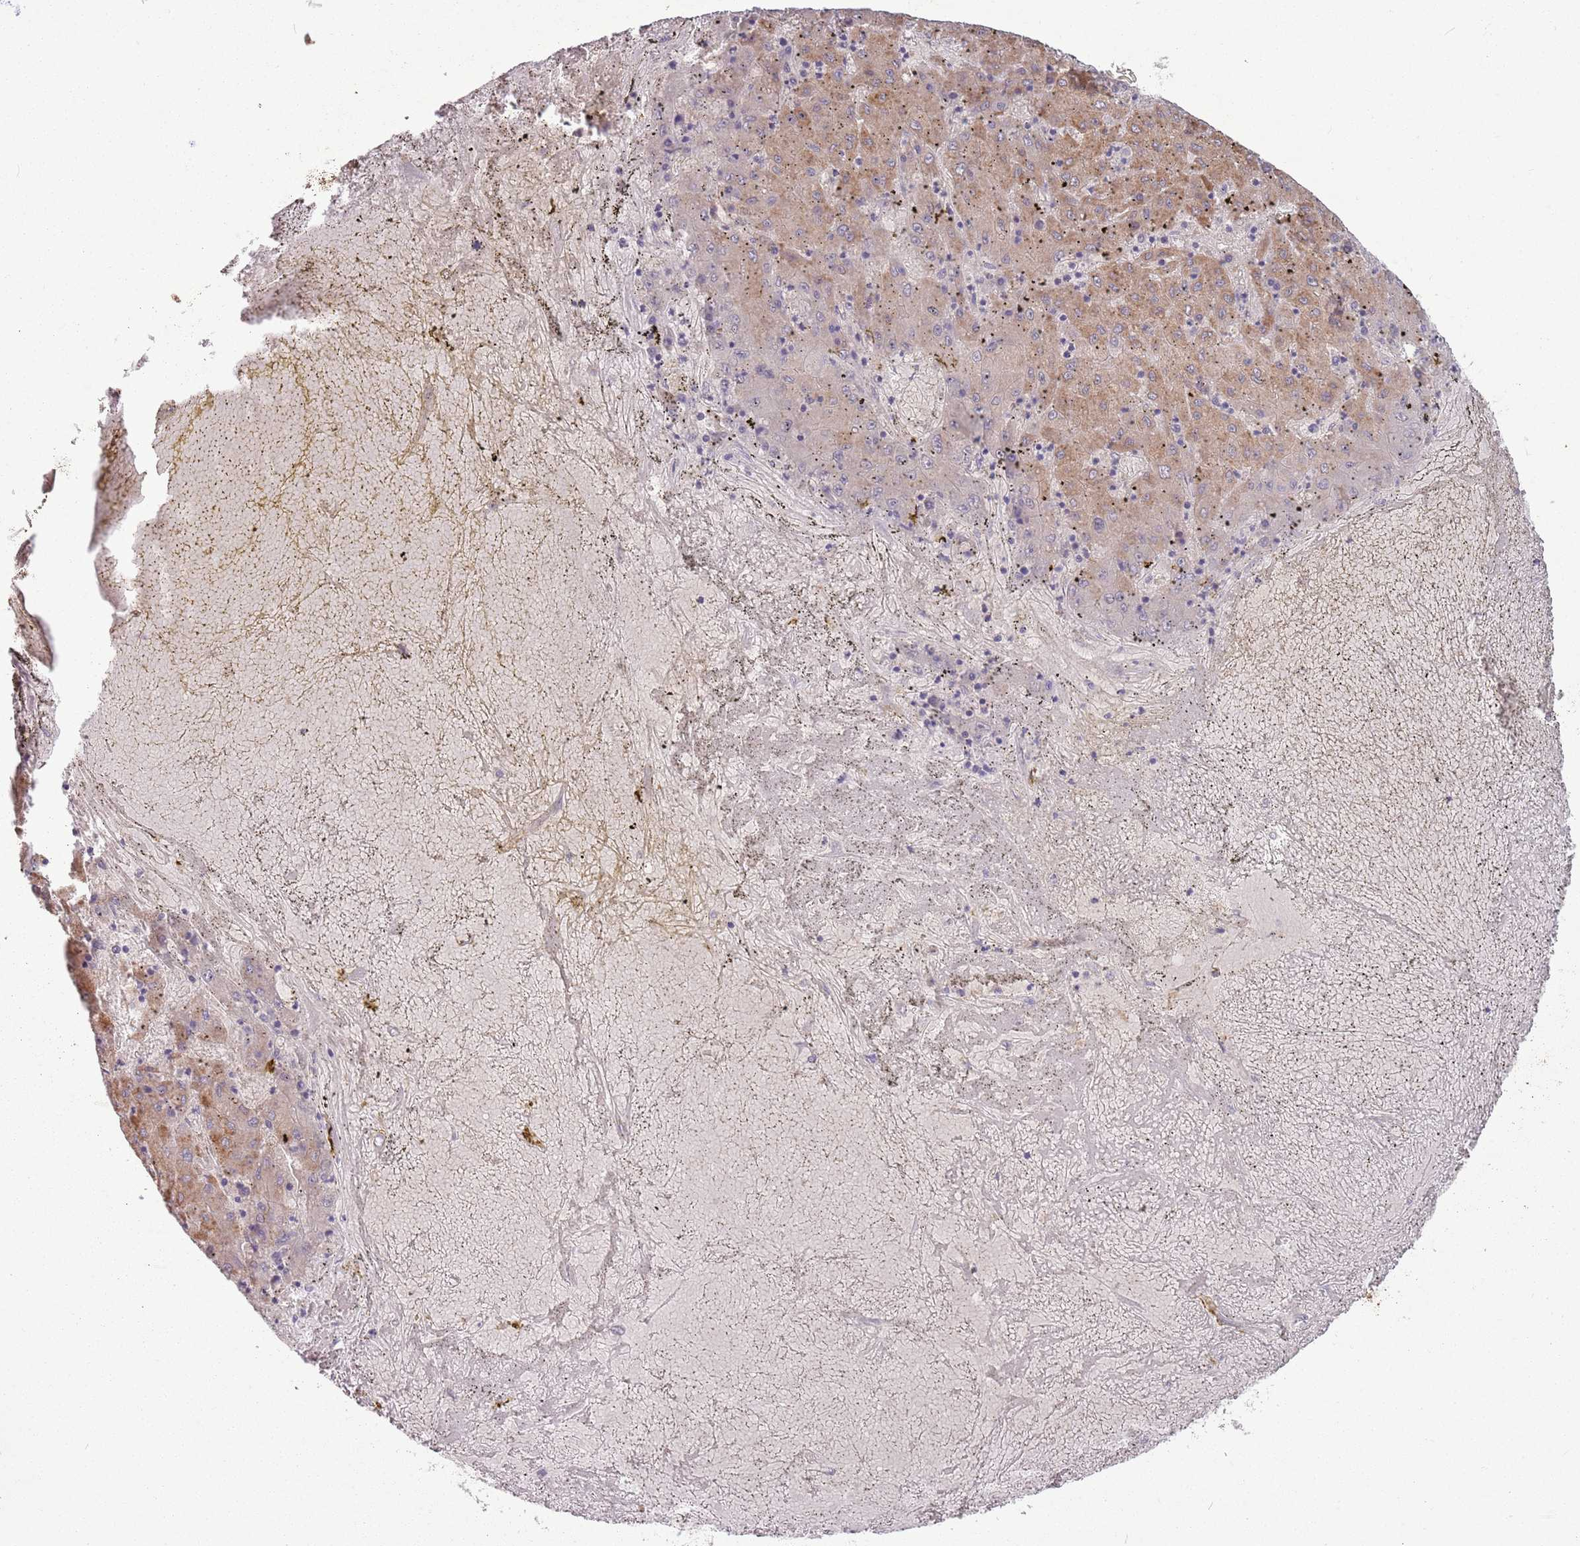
{"staining": {"intensity": "weak", "quantity": ">75%", "location": "cytoplasmic/membranous"}, "tissue": "liver cancer", "cell_type": "Tumor cells", "image_type": "cancer", "snomed": [{"axis": "morphology", "description": "Carcinoma, Hepatocellular, NOS"}, {"axis": "topography", "description": "Liver"}], "caption": "Liver hepatocellular carcinoma stained with a protein marker displays weak staining in tumor cells.", "gene": "SAV1", "patient": {"sex": "male", "age": 72}}